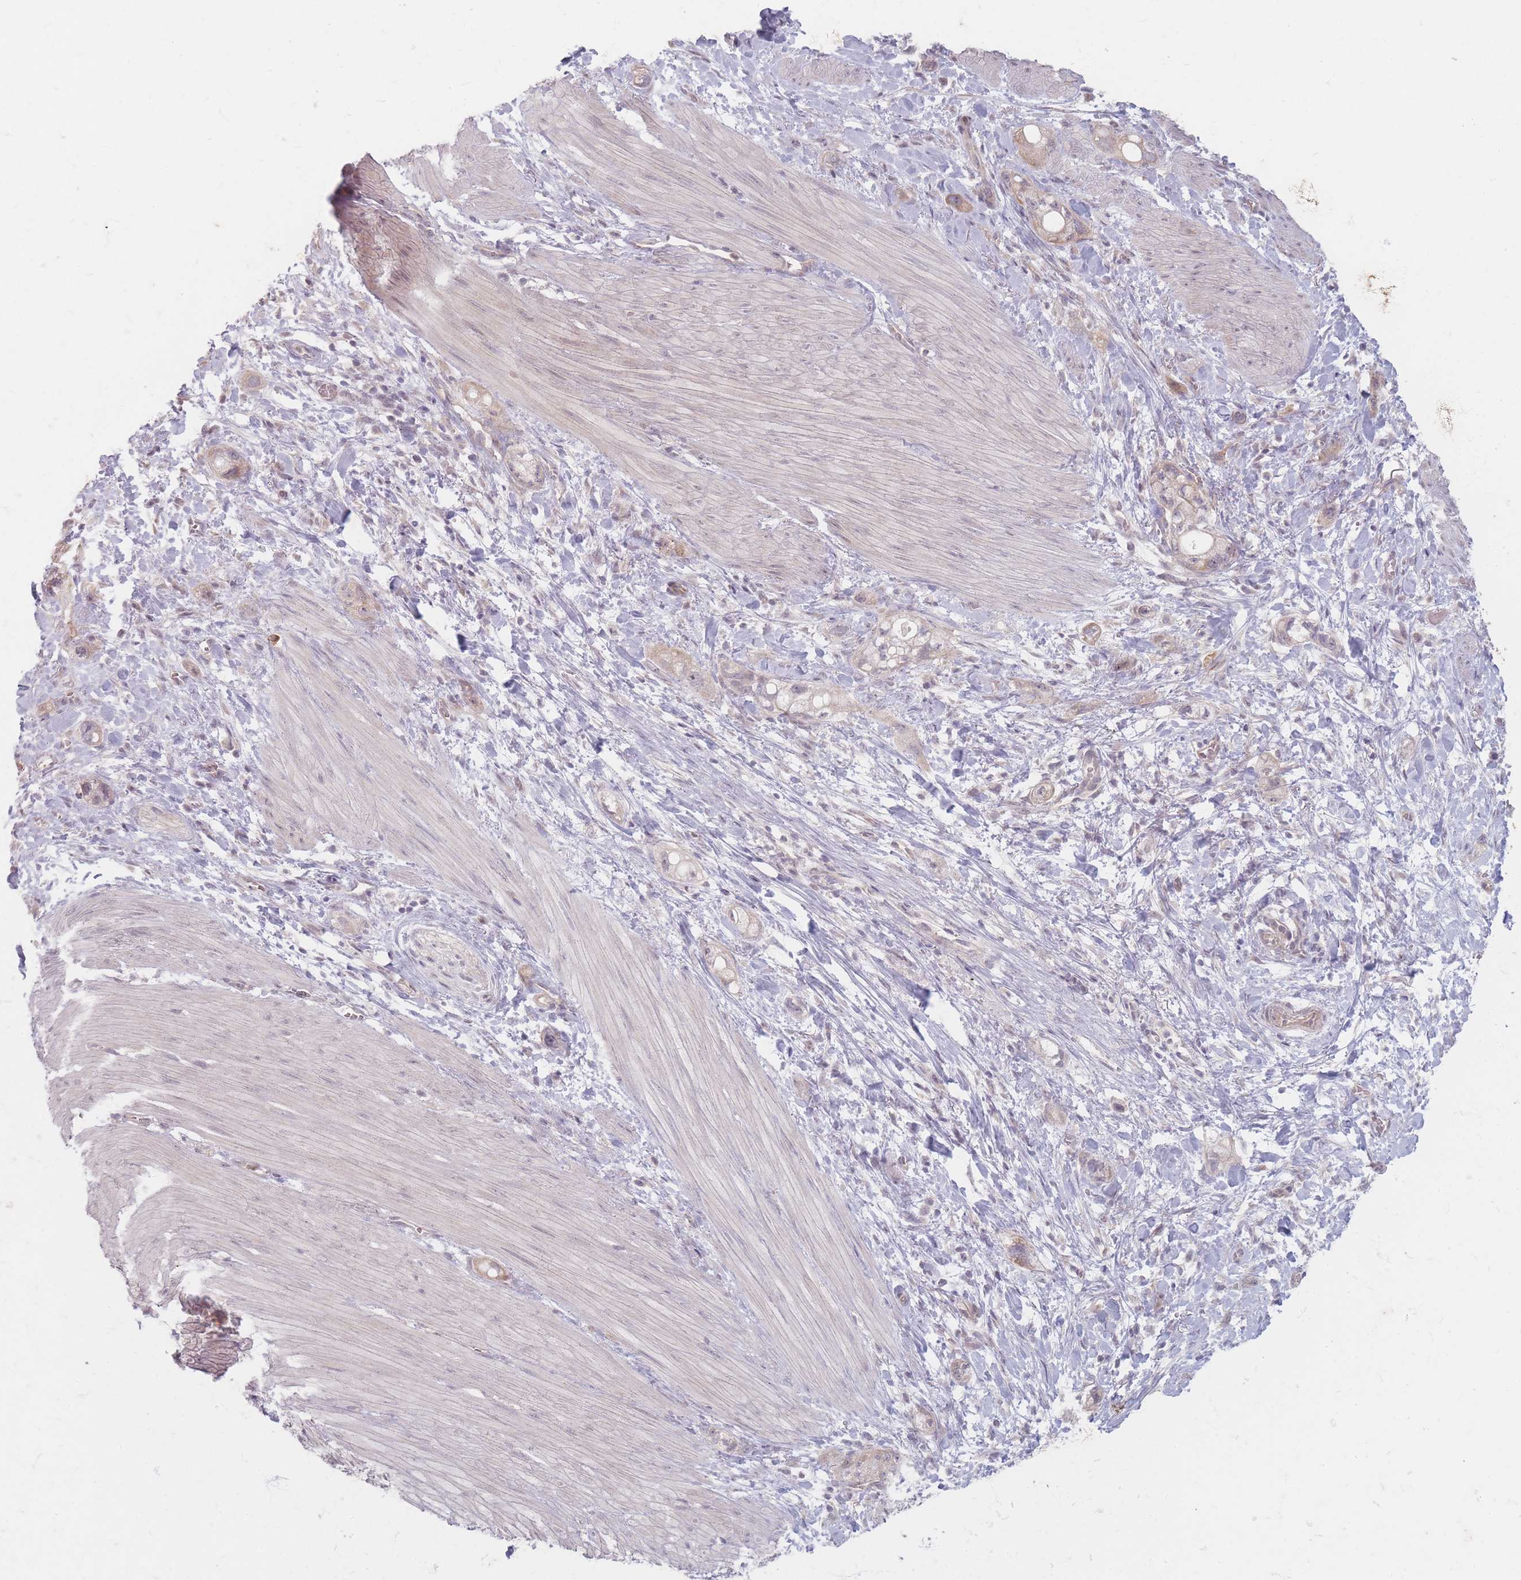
{"staining": {"intensity": "weak", "quantity": ">75%", "location": "cytoplasmic/membranous"}, "tissue": "stomach cancer", "cell_type": "Tumor cells", "image_type": "cancer", "snomed": [{"axis": "morphology", "description": "Adenocarcinoma, NOS"}, {"axis": "topography", "description": "Stomach"}, {"axis": "topography", "description": "Stomach, lower"}], "caption": "A high-resolution histopathology image shows immunohistochemistry staining of stomach cancer (adenocarcinoma), which reveals weak cytoplasmic/membranous staining in about >75% of tumor cells.", "gene": "GABRA6", "patient": {"sex": "female", "age": 48}}